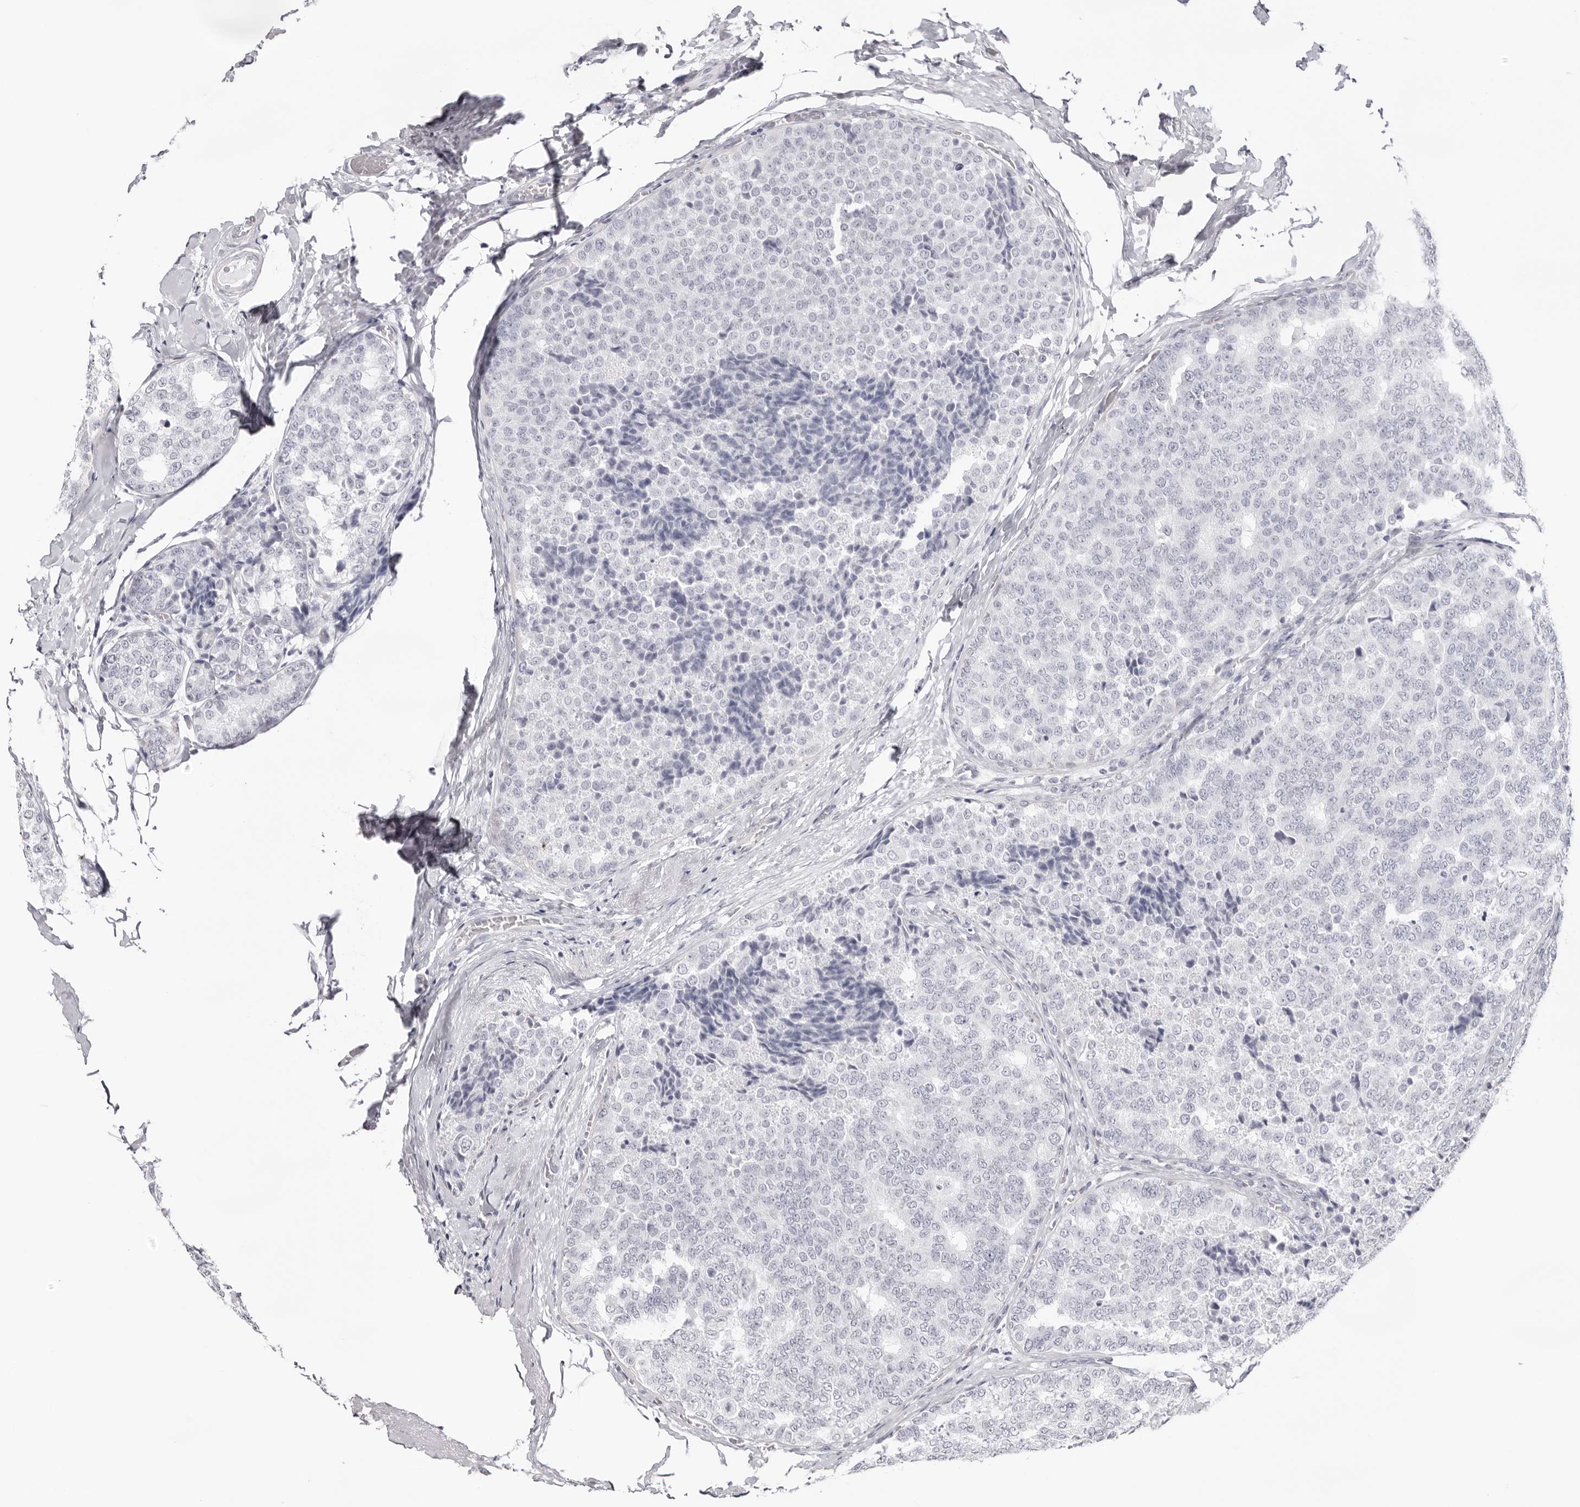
{"staining": {"intensity": "negative", "quantity": "none", "location": "none"}, "tissue": "breast cancer", "cell_type": "Tumor cells", "image_type": "cancer", "snomed": [{"axis": "morphology", "description": "Normal tissue, NOS"}, {"axis": "morphology", "description": "Duct carcinoma"}, {"axis": "topography", "description": "Breast"}], "caption": "This is a micrograph of IHC staining of breast cancer (invasive ductal carcinoma), which shows no positivity in tumor cells.", "gene": "INSL3", "patient": {"sex": "female", "age": 43}}